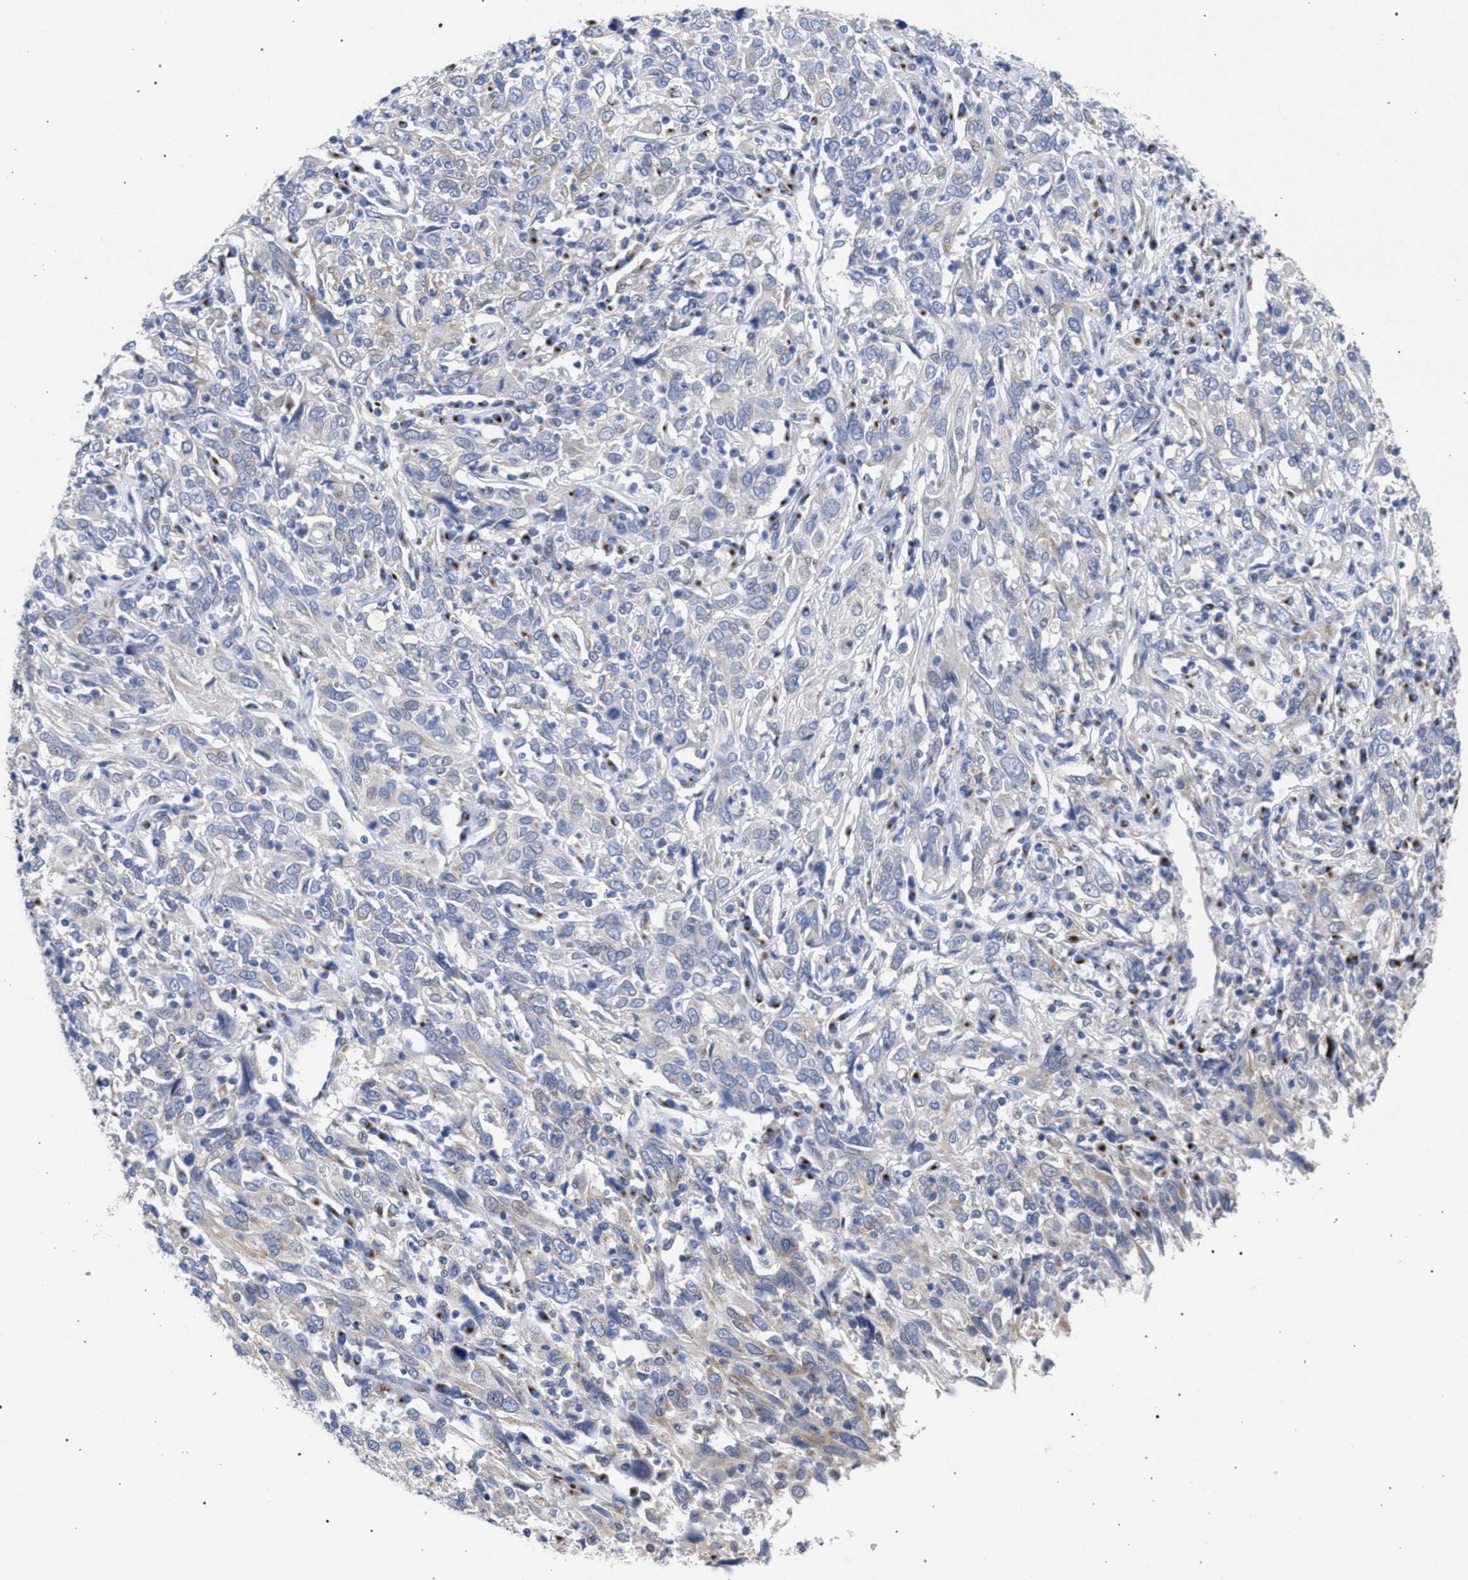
{"staining": {"intensity": "negative", "quantity": "none", "location": "none"}, "tissue": "cervical cancer", "cell_type": "Tumor cells", "image_type": "cancer", "snomed": [{"axis": "morphology", "description": "Squamous cell carcinoma, NOS"}, {"axis": "topography", "description": "Cervix"}], "caption": "DAB (3,3'-diaminobenzidine) immunohistochemical staining of human cervical squamous cell carcinoma exhibits no significant positivity in tumor cells.", "gene": "GOLGA2", "patient": {"sex": "female", "age": 46}}